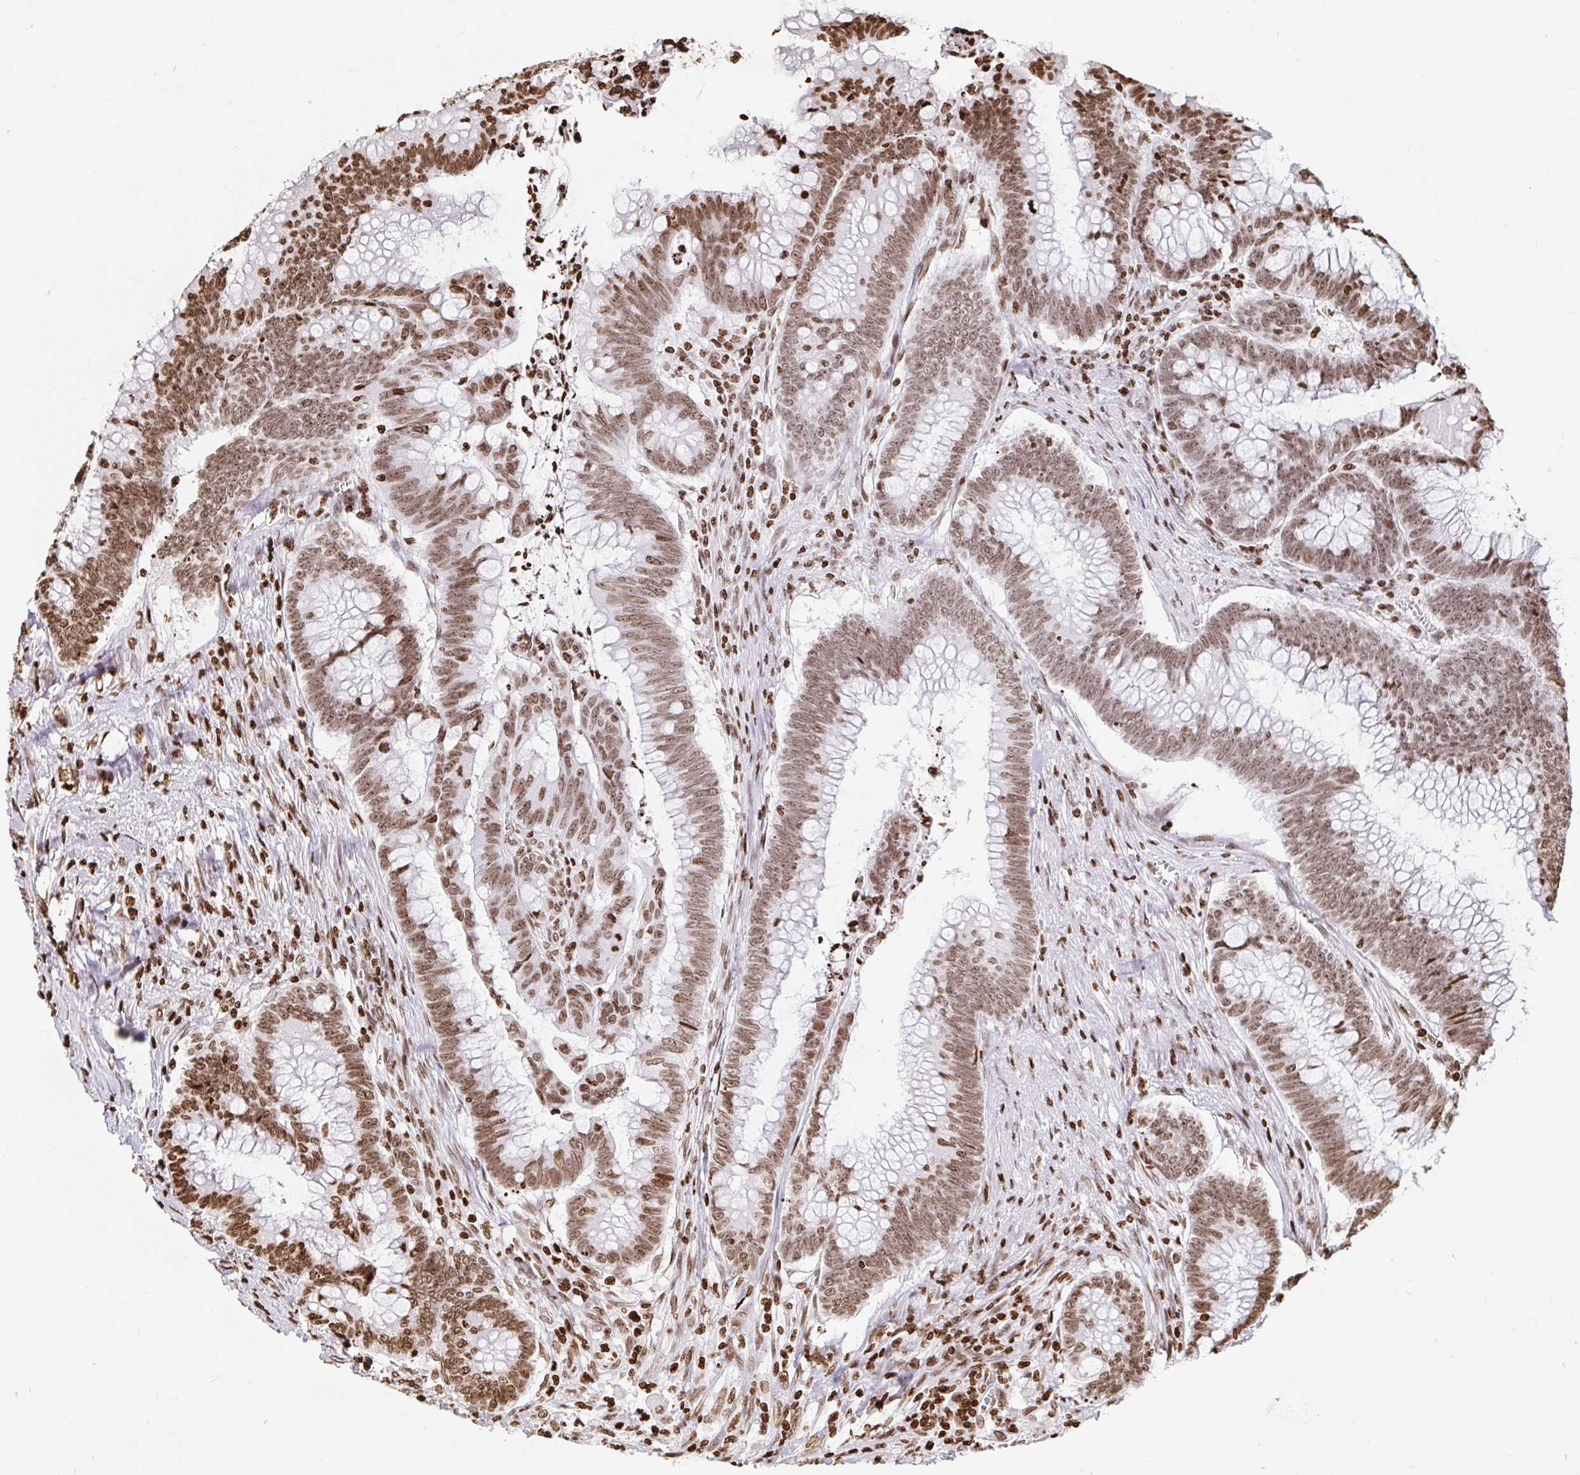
{"staining": {"intensity": "moderate", "quantity": ">75%", "location": "nuclear"}, "tissue": "colorectal cancer", "cell_type": "Tumor cells", "image_type": "cancer", "snomed": [{"axis": "morphology", "description": "Adenocarcinoma, NOS"}, {"axis": "topography", "description": "Colon"}], "caption": "Colorectal cancer stained for a protein (brown) displays moderate nuclear positive staining in about >75% of tumor cells.", "gene": "H2BC5", "patient": {"sex": "male", "age": 62}}